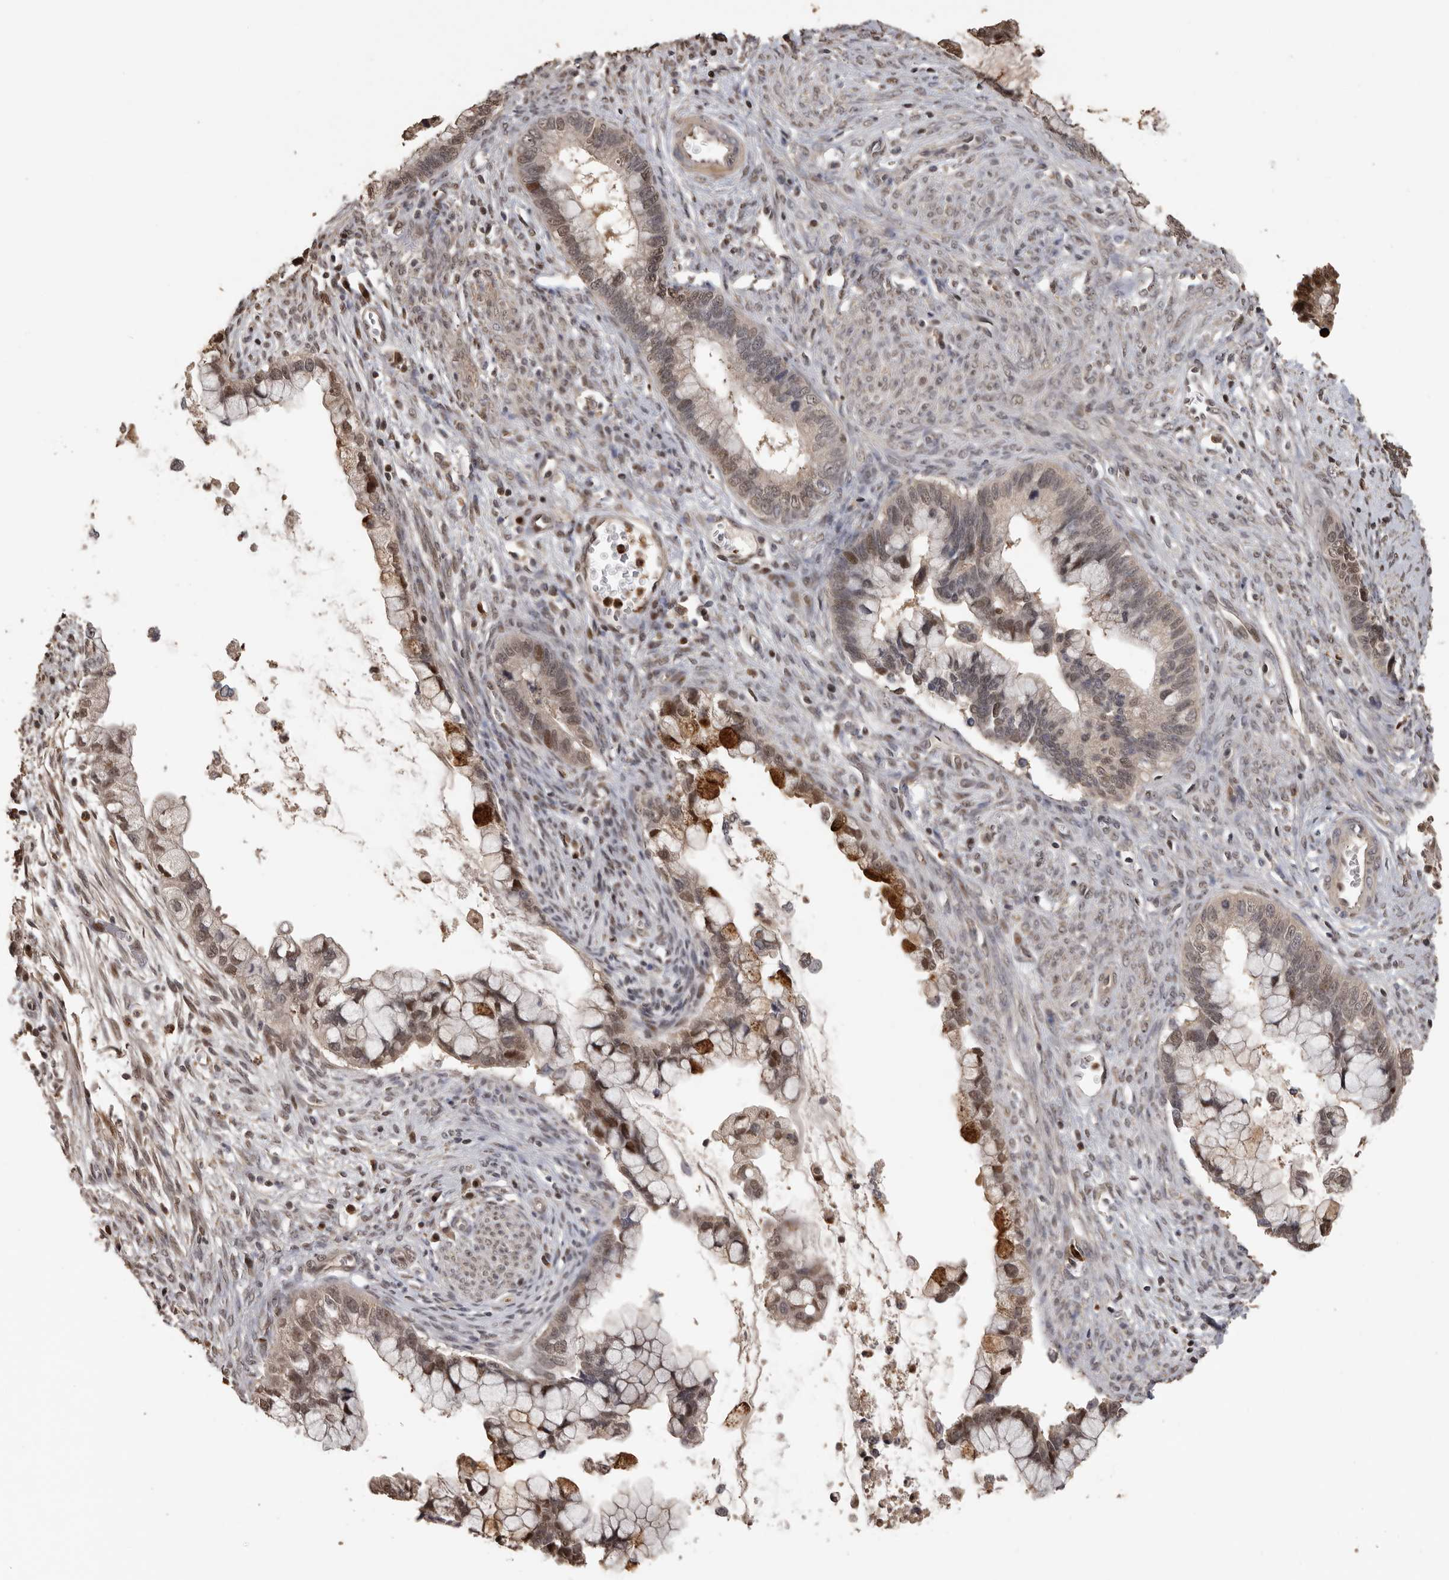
{"staining": {"intensity": "moderate", "quantity": "25%-75%", "location": "cytoplasmic/membranous,nuclear"}, "tissue": "cervical cancer", "cell_type": "Tumor cells", "image_type": "cancer", "snomed": [{"axis": "morphology", "description": "Adenocarcinoma, NOS"}, {"axis": "topography", "description": "Cervix"}], "caption": "Tumor cells show medium levels of moderate cytoplasmic/membranous and nuclear positivity in about 25%-75% of cells in cervical adenocarcinoma.", "gene": "KIF2B", "patient": {"sex": "female", "age": 44}}